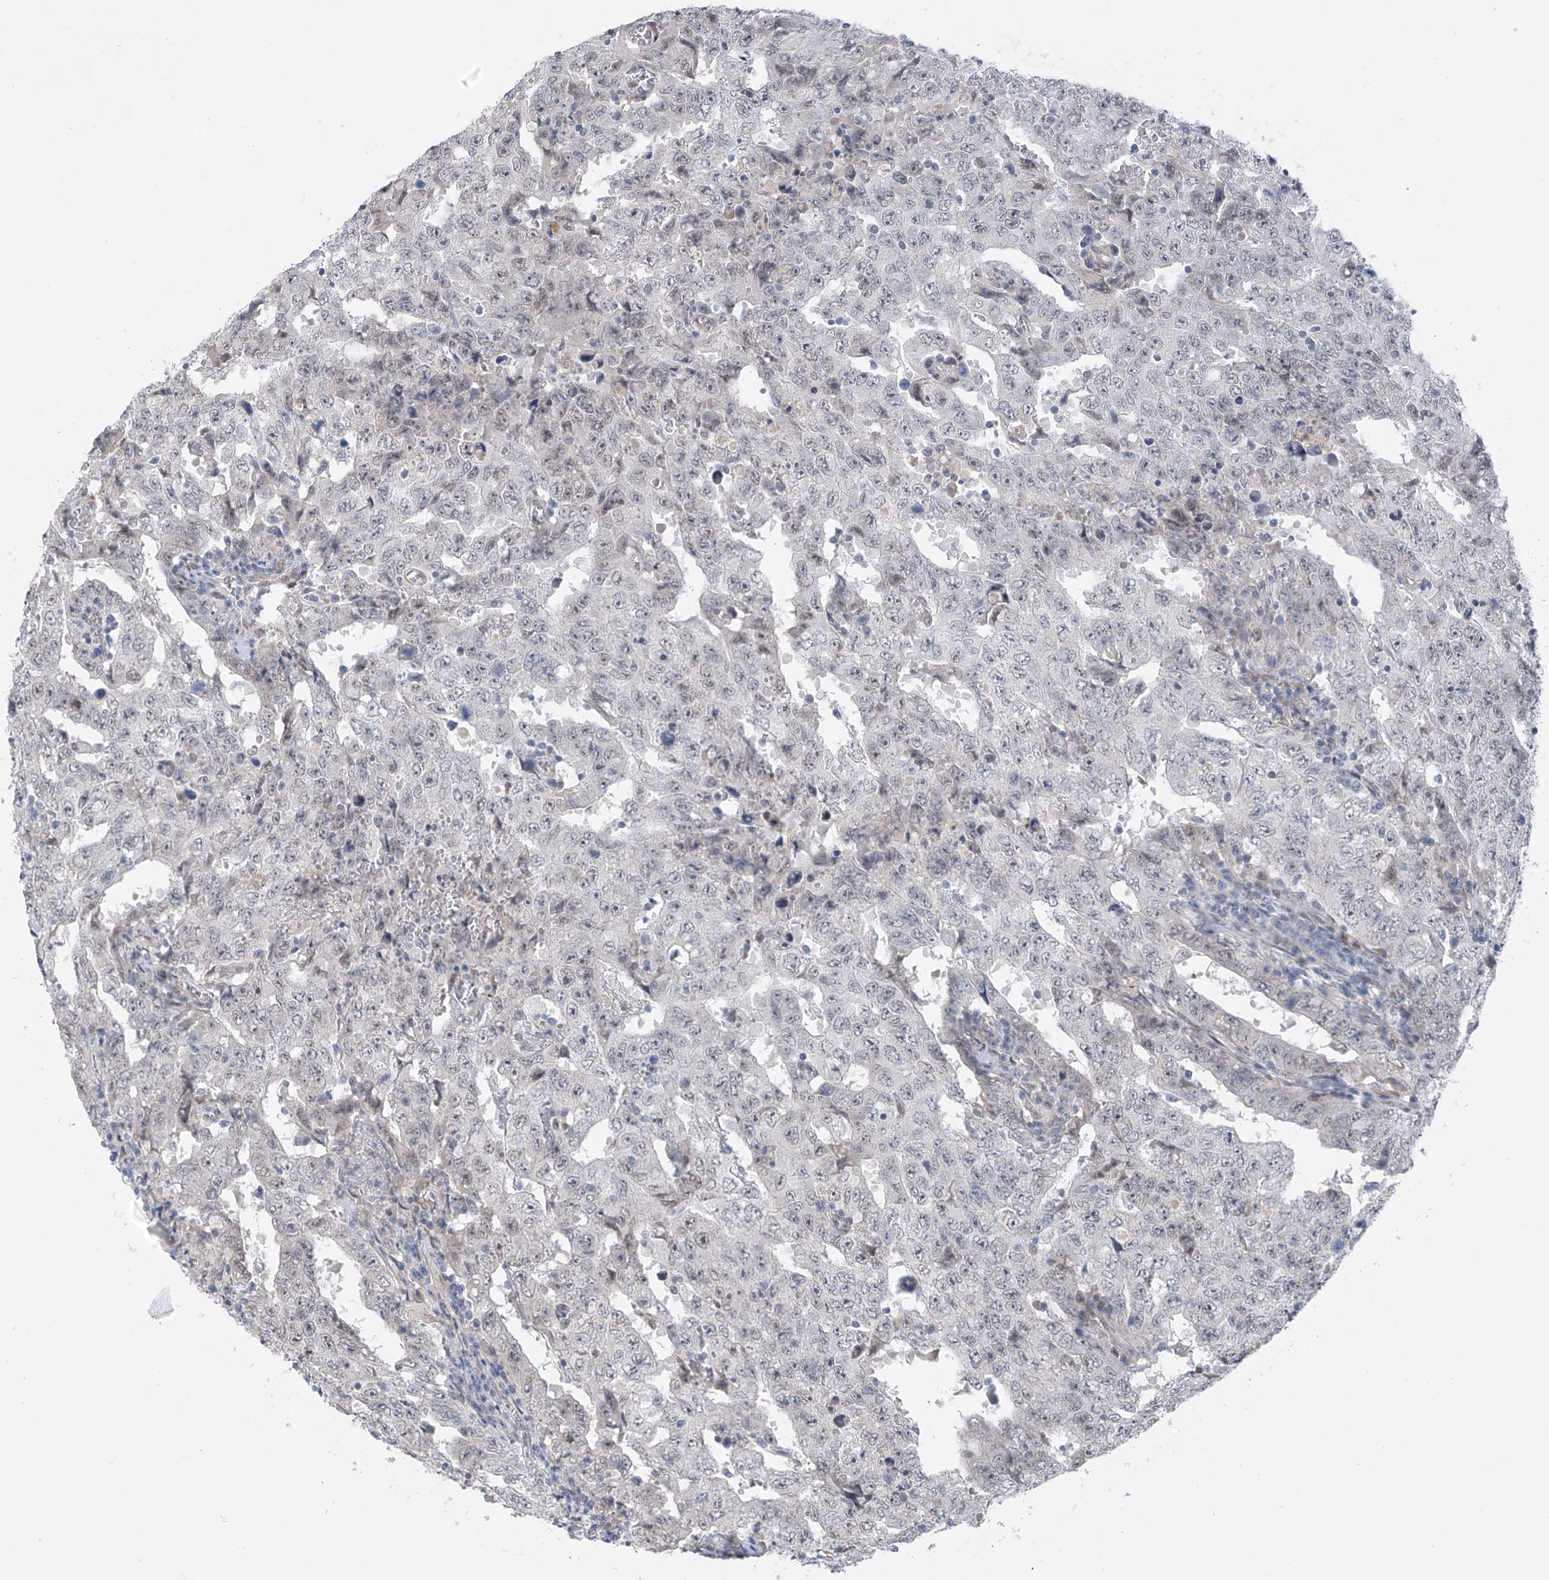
{"staining": {"intensity": "negative", "quantity": "none", "location": "none"}, "tissue": "testis cancer", "cell_type": "Tumor cells", "image_type": "cancer", "snomed": [{"axis": "morphology", "description": "Carcinoma, Embryonal, NOS"}, {"axis": "topography", "description": "Testis"}], "caption": "This micrograph is of testis cancer stained with immunohistochemistry to label a protein in brown with the nuclei are counter-stained blue. There is no expression in tumor cells.", "gene": "CYP4V2", "patient": {"sex": "male", "age": 26}}